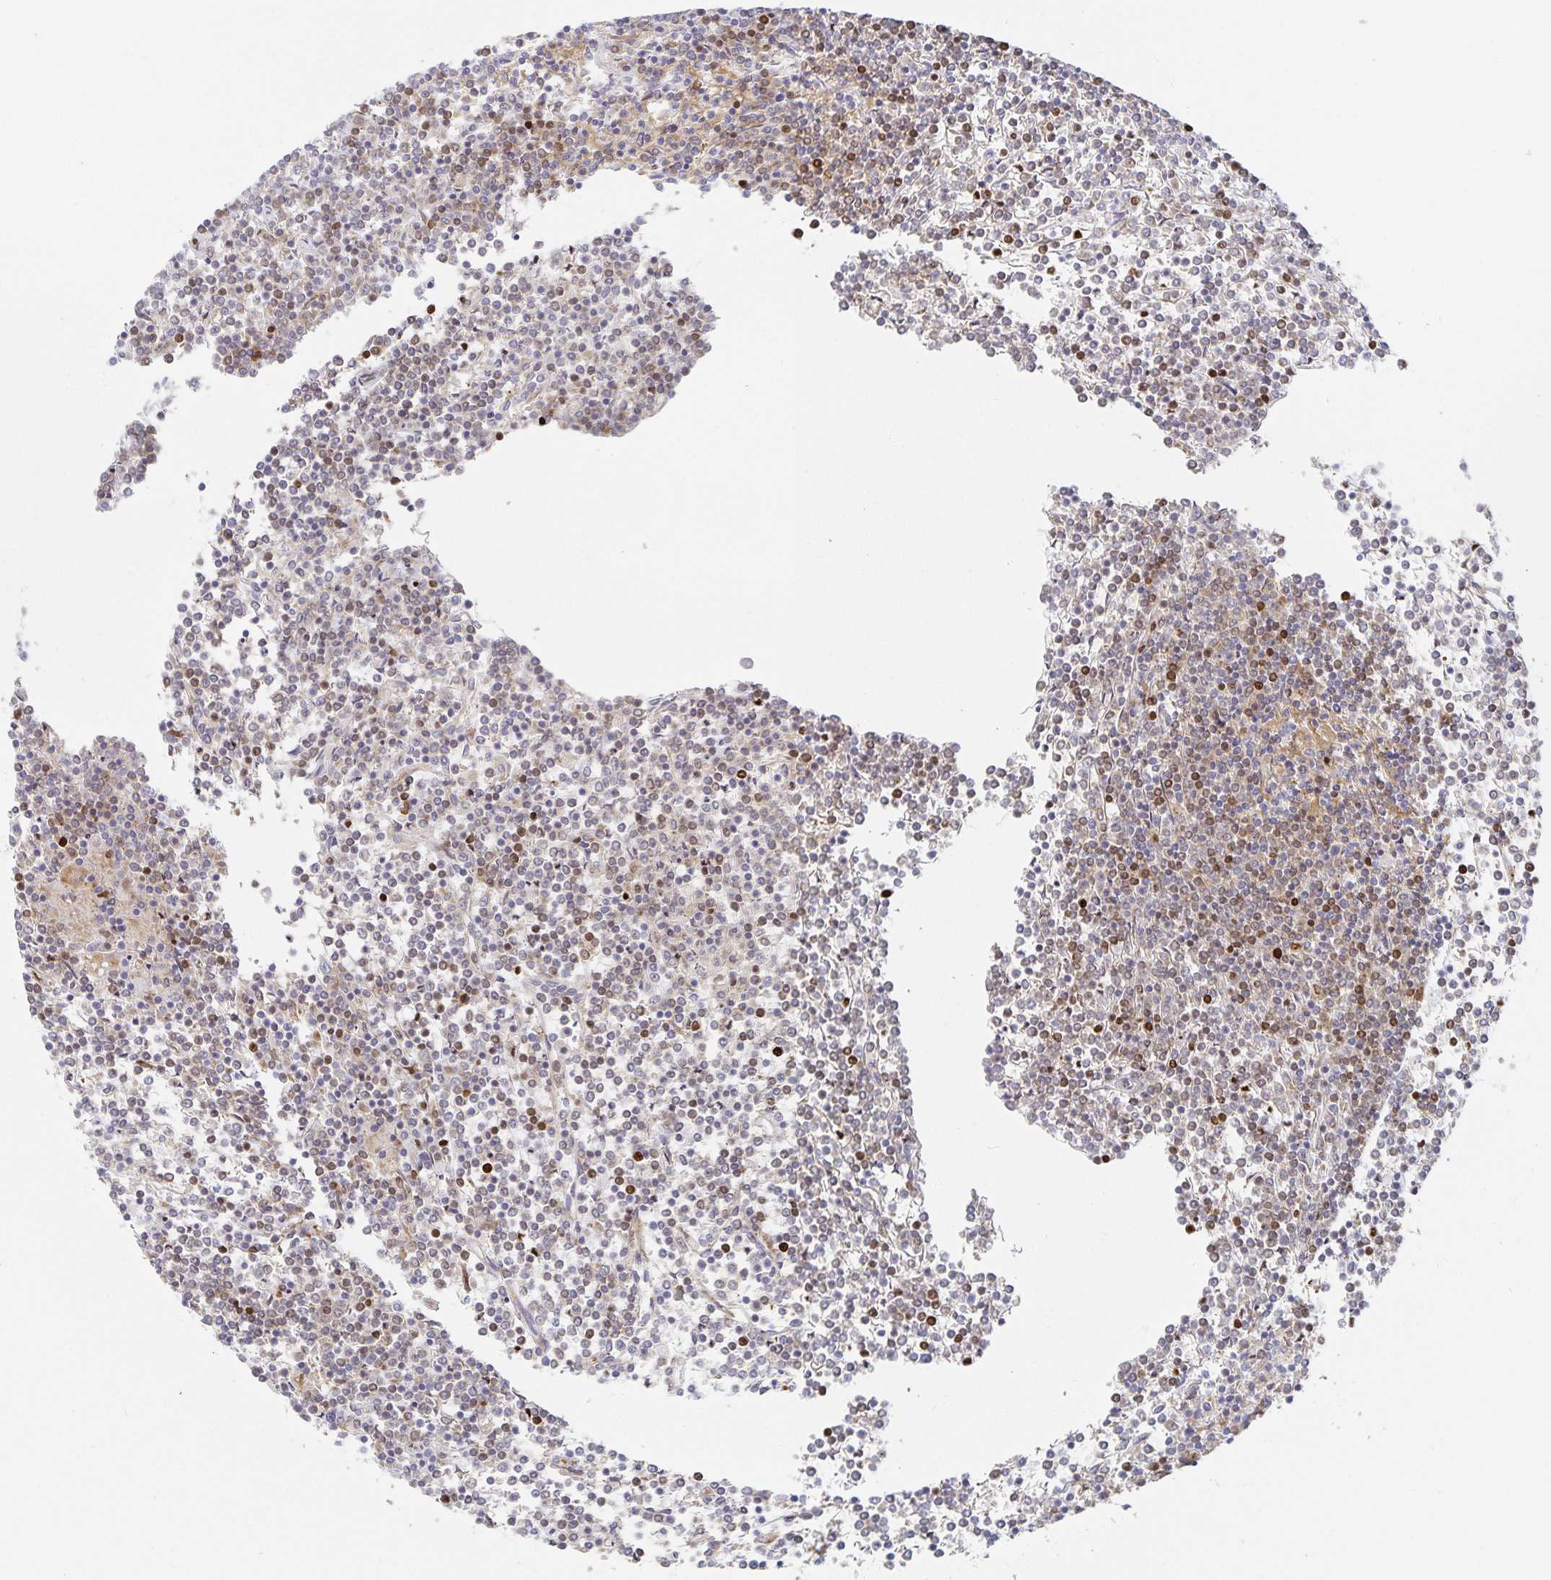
{"staining": {"intensity": "weak", "quantity": "<25%", "location": "cytoplasmic/membranous"}, "tissue": "lymphoma", "cell_type": "Tumor cells", "image_type": "cancer", "snomed": [{"axis": "morphology", "description": "Malignant lymphoma, non-Hodgkin's type, Low grade"}, {"axis": "topography", "description": "Spleen"}], "caption": "A histopathology image of malignant lymphoma, non-Hodgkin's type (low-grade) stained for a protein demonstrates no brown staining in tumor cells. Nuclei are stained in blue.", "gene": "NOMO1", "patient": {"sex": "female", "age": 19}}